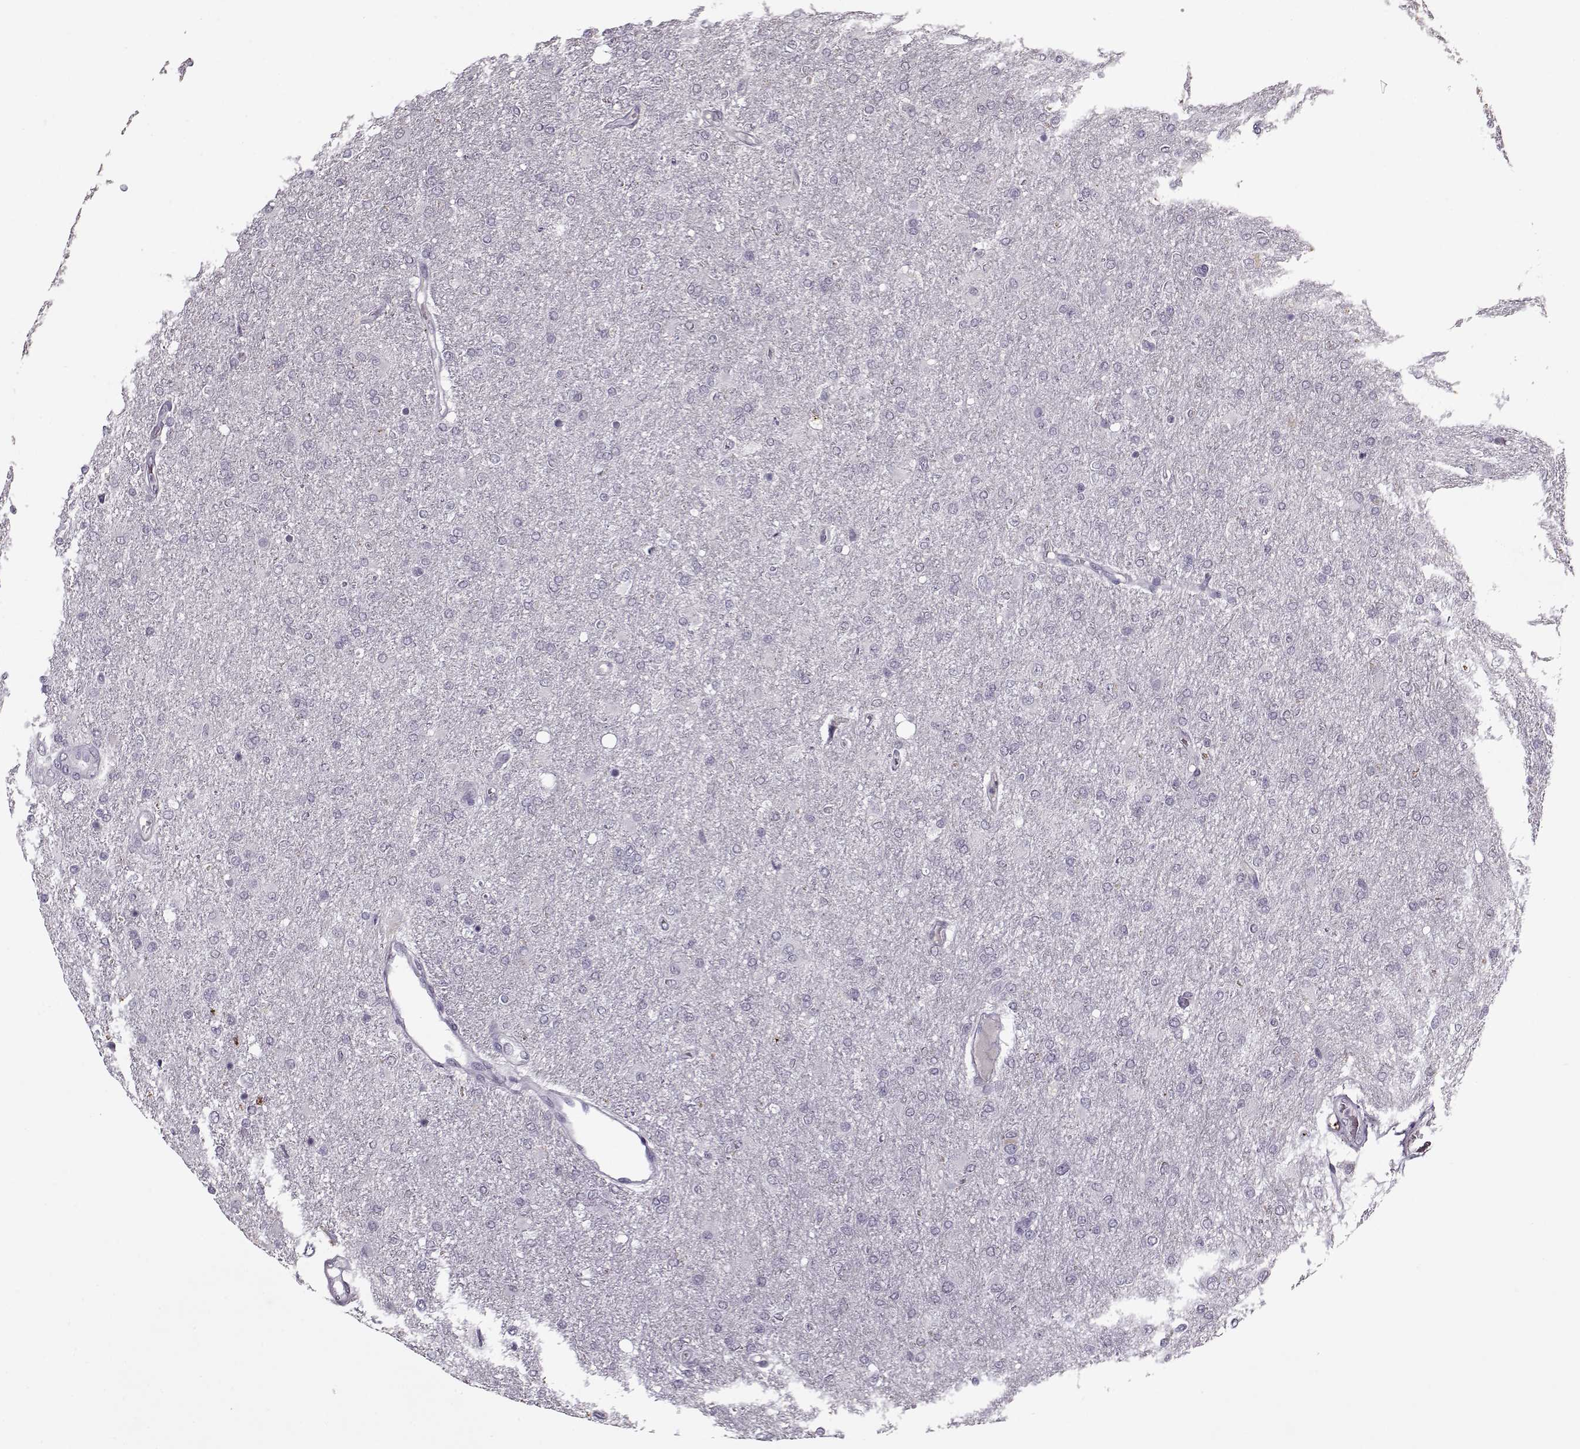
{"staining": {"intensity": "negative", "quantity": "none", "location": "none"}, "tissue": "glioma", "cell_type": "Tumor cells", "image_type": "cancer", "snomed": [{"axis": "morphology", "description": "Glioma, malignant, High grade"}, {"axis": "topography", "description": "Cerebral cortex"}], "caption": "Immunohistochemistry (IHC) photomicrograph of human glioma stained for a protein (brown), which shows no positivity in tumor cells. Brightfield microscopy of immunohistochemistry (IHC) stained with DAB (brown) and hematoxylin (blue), captured at high magnification.", "gene": "KRT9", "patient": {"sex": "male", "age": 70}}